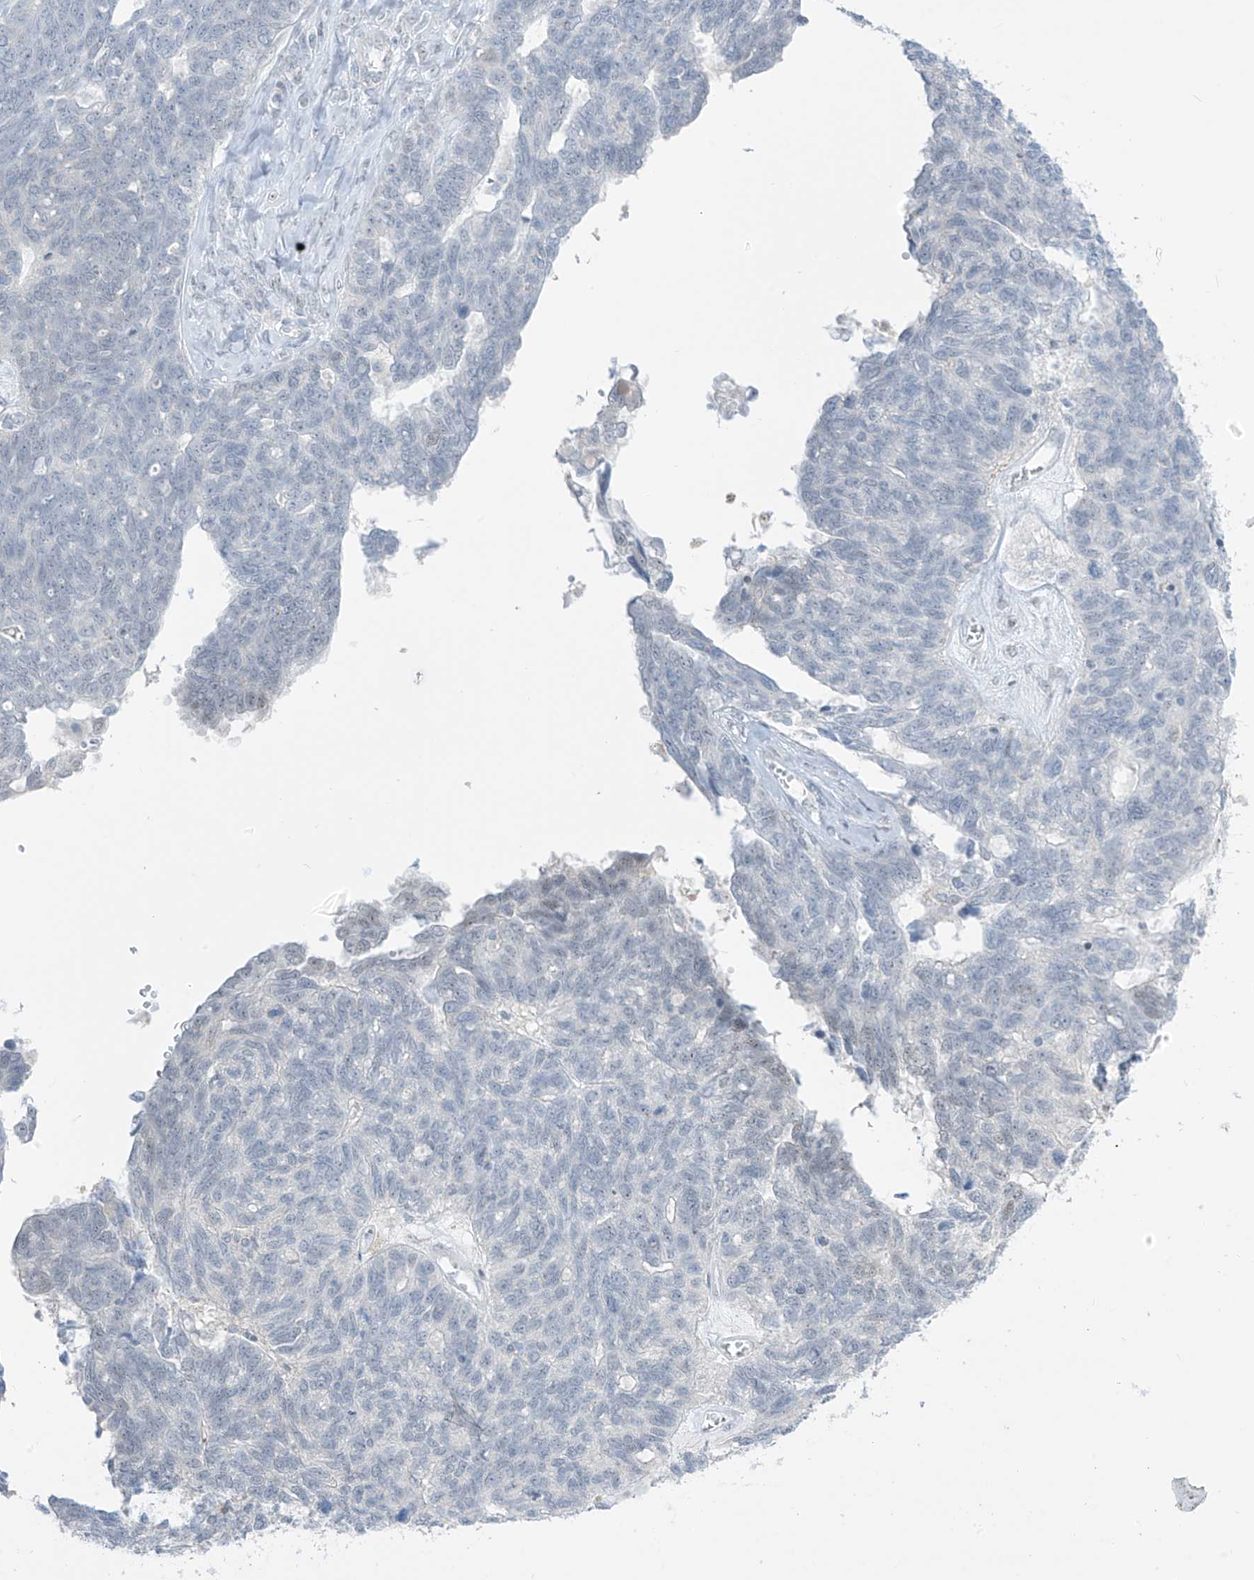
{"staining": {"intensity": "negative", "quantity": "none", "location": "none"}, "tissue": "ovarian cancer", "cell_type": "Tumor cells", "image_type": "cancer", "snomed": [{"axis": "morphology", "description": "Cystadenocarcinoma, serous, NOS"}, {"axis": "topography", "description": "Ovary"}], "caption": "Serous cystadenocarcinoma (ovarian) was stained to show a protein in brown. There is no significant positivity in tumor cells.", "gene": "ASPRV1", "patient": {"sex": "female", "age": 79}}